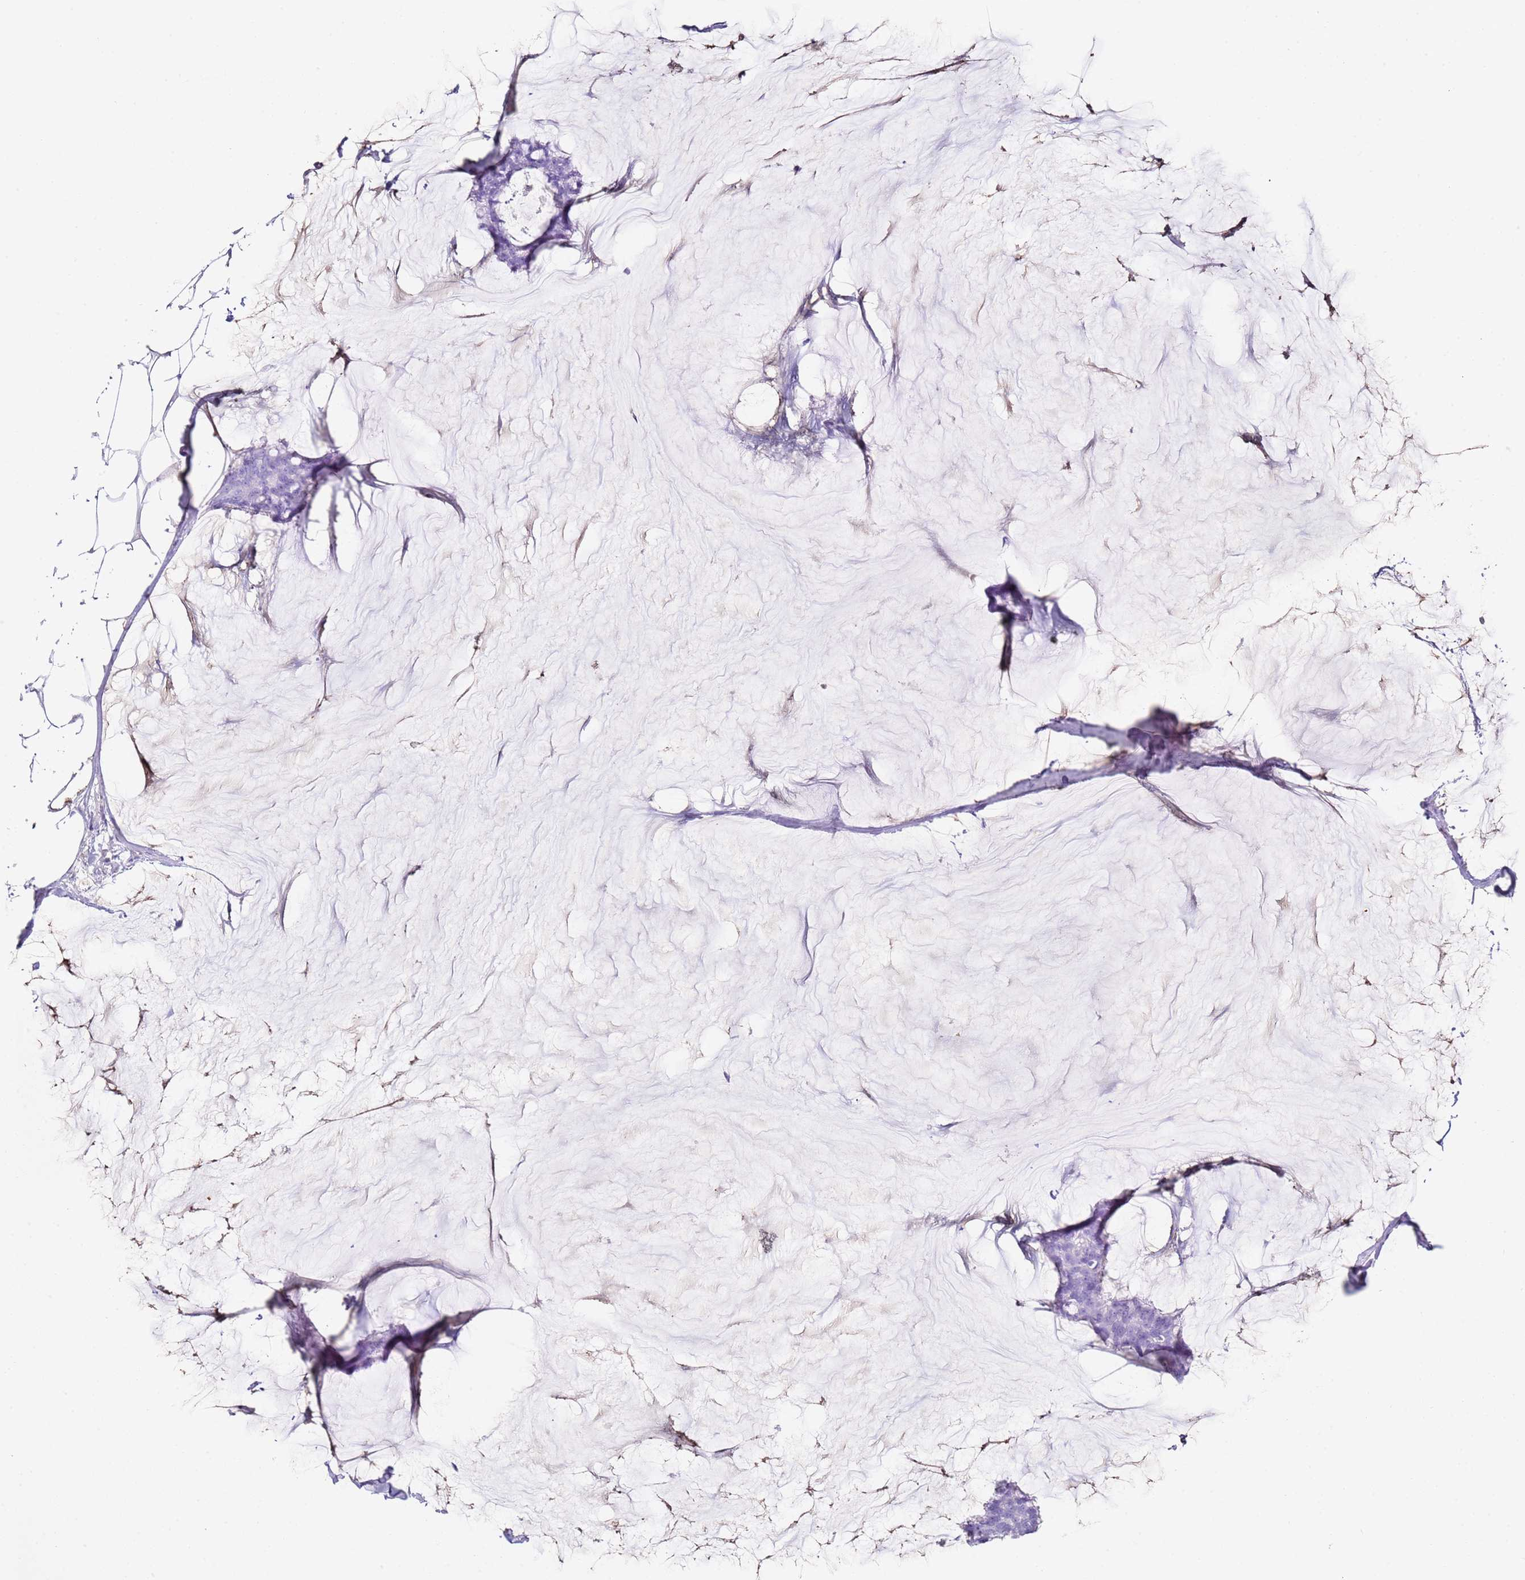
{"staining": {"intensity": "negative", "quantity": "none", "location": "none"}, "tissue": "breast cancer", "cell_type": "Tumor cells", "image_type": "cancer", "snomed": [{"axis": "morphology", "description": "Duct carcinoma"}, {"axis": "topography", "description": "Breast"}], "caption": "Tumor cells show no significant protein staining in breast cancer (invasive ductal carcinoma).", "gene": "PTBP2", "patient": {"sex": "female", "age": 93}}